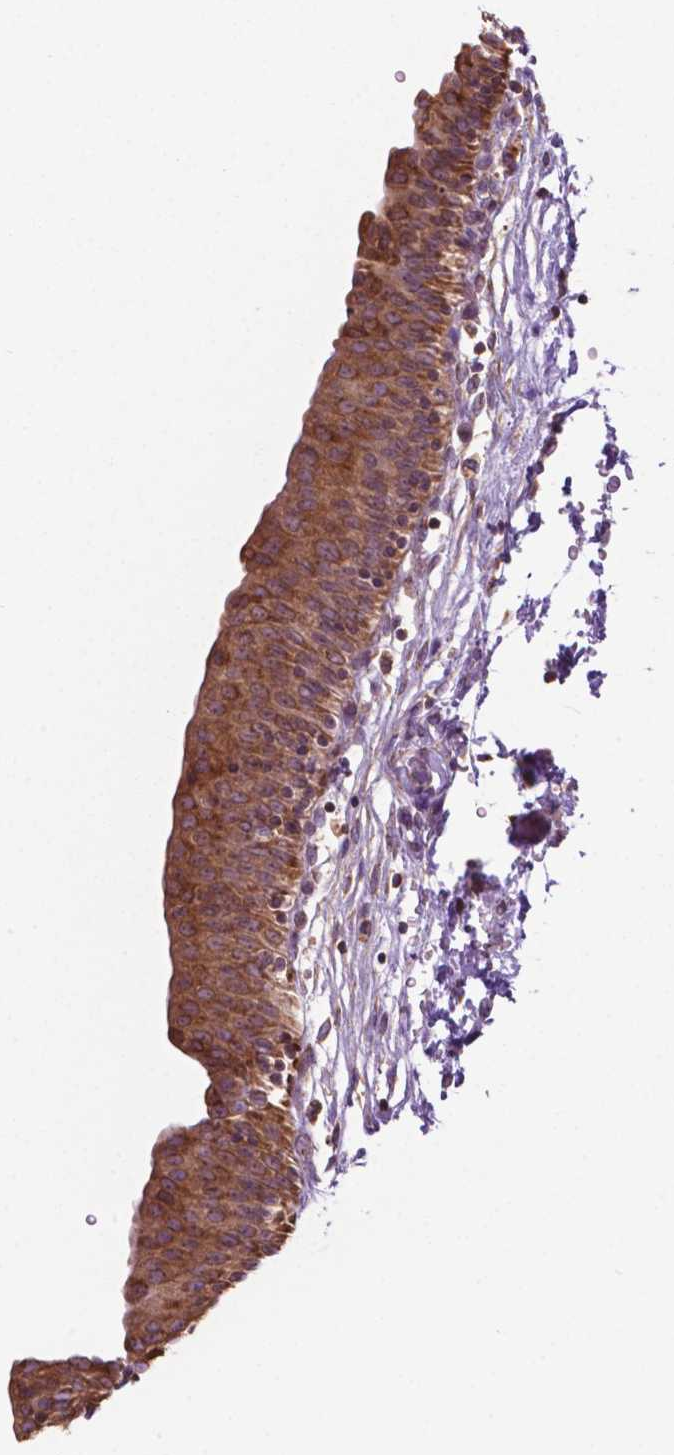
{"staining": {"intensity": "moderate", "quantity": ">75%", "location": "cytoplasmic/membranous"}, "tissue": "urinary bladder", "cell_type": "Urothelial cells", "image_type": "normal", "snomed": [{"axis": "morphology", "description": "Normal tissue, NOS"}, {"axis": "topography", "description": "Urinary bladder"}], "caption": "Urothelial cells show medium levels of moderate cytoplasmic/membranous positivity in about >75% of cells in unremarkable urinary bladder.", "gene": "RPL29", "patient": {"sex": "male", "age": 56}}